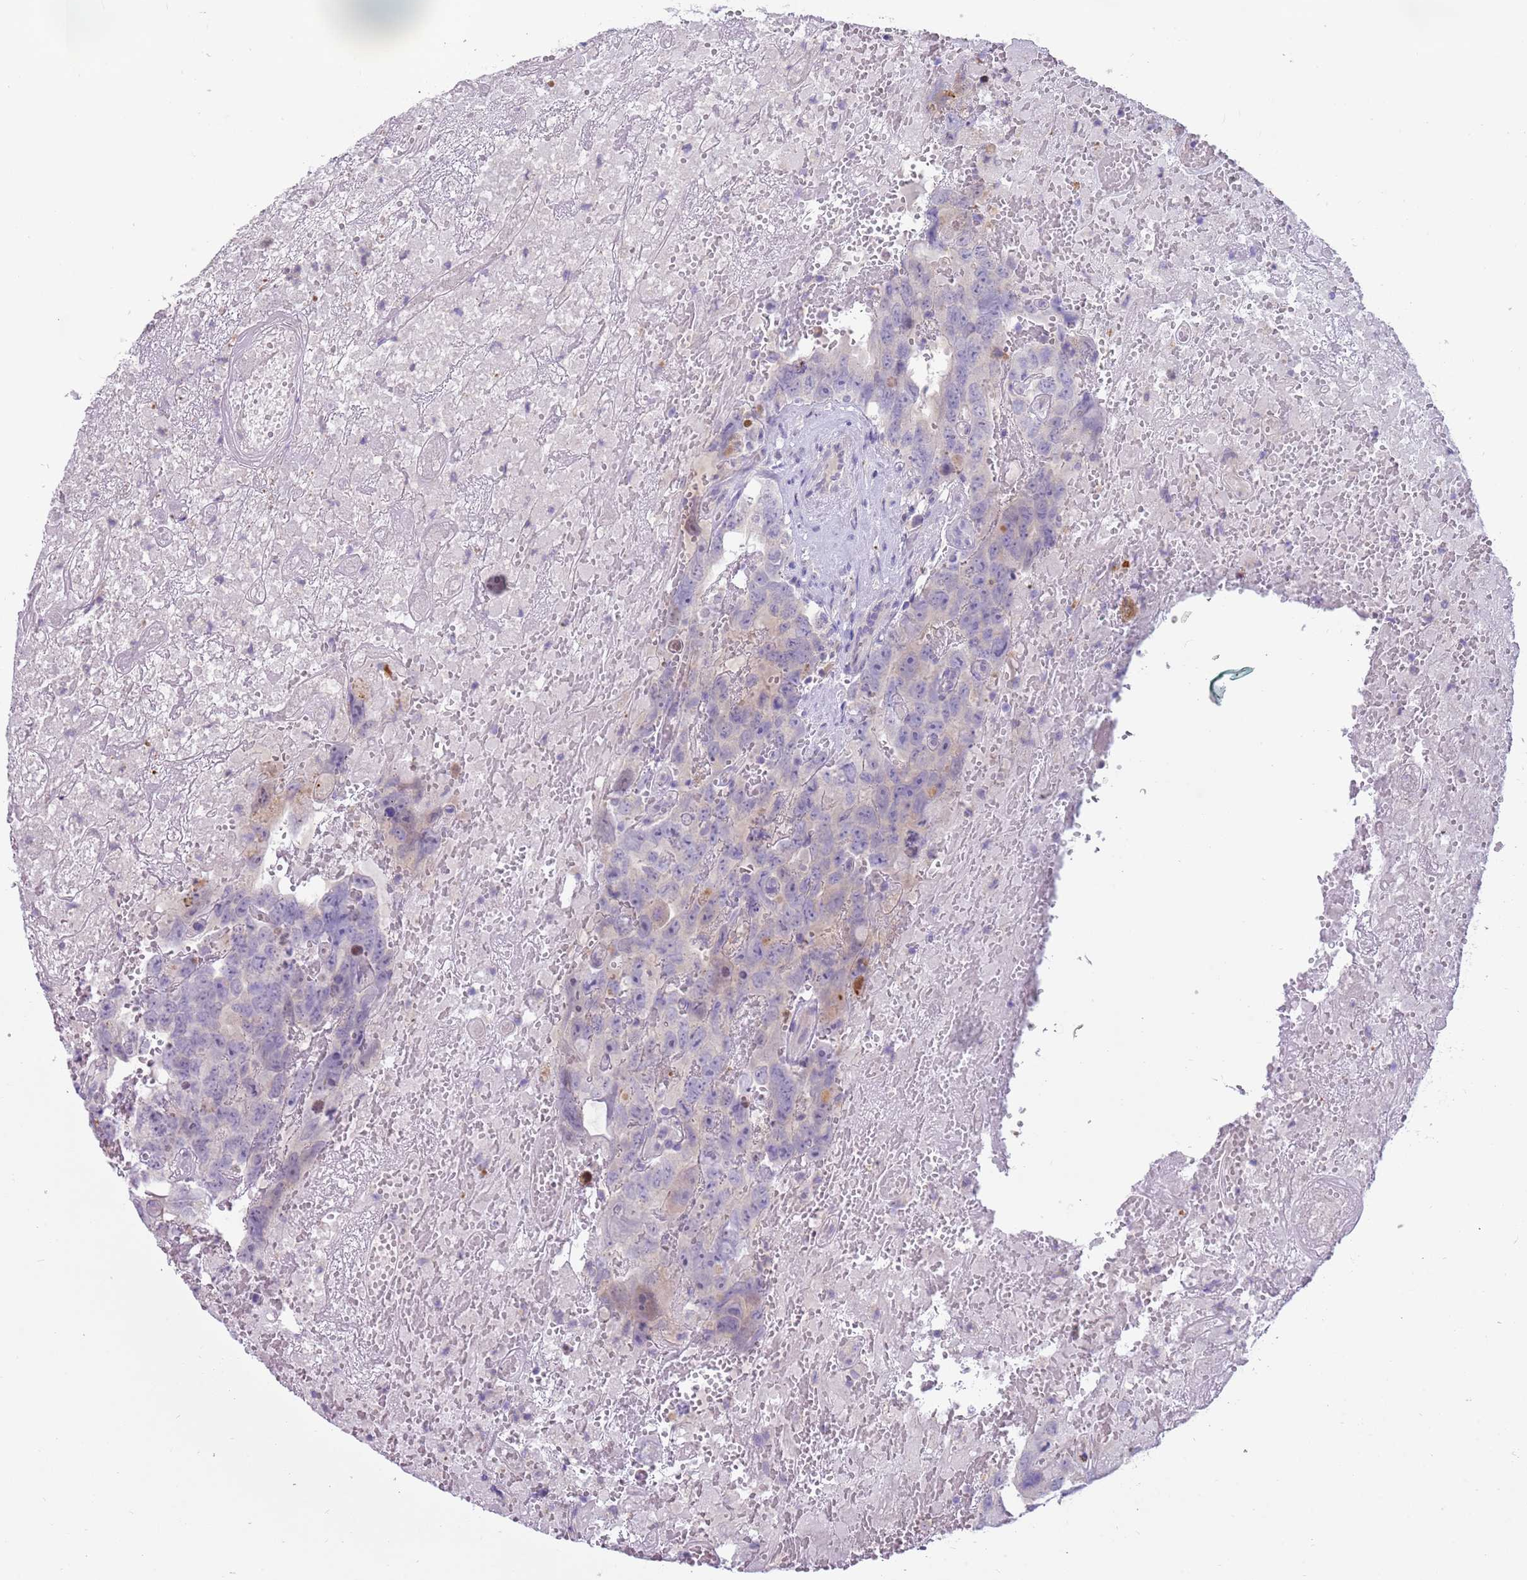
{"staining": {"intensity": "negative", "quantity": "none", "location": "none"}, "tissue": "testis cancer", "cell_type": "Tumor cells", "image_type": "cancer", "snomed": [{"axis": "morphology", "description": "Carcinoma, Embryonal, NOS"}, {"axis": "topography", "description": "Testis"}], "caption": "There is no significant staining in tumor cells of testis embryonal carcinoma.", "gene": "ARHGAP5", "patient": {"sex": "male", "age": 45}}